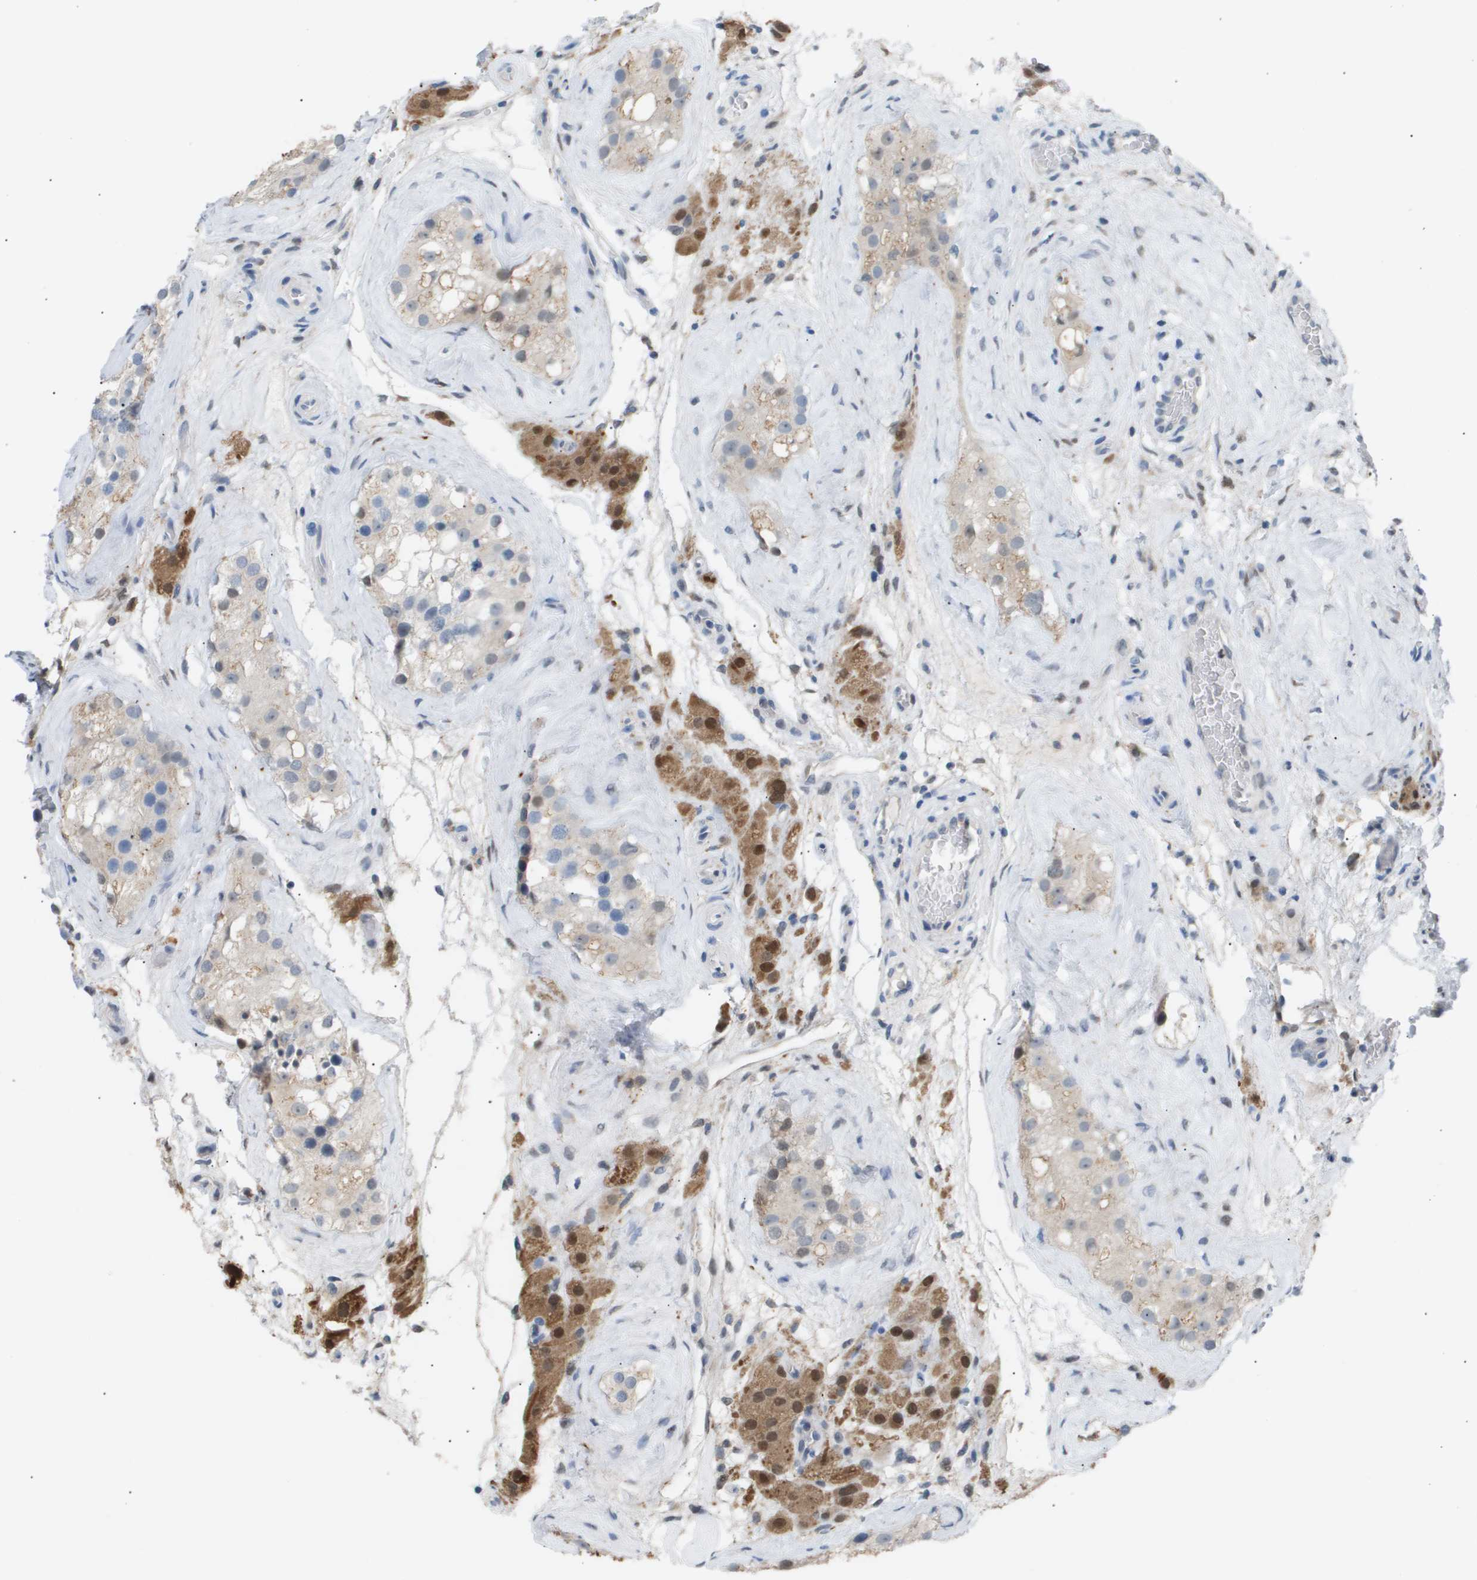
{"staining": {"intensity": "weak", "quantity": "25%-75%", "location": "cytoplasmic/membranous"}, "tissue": "testis", "cell_type": "Cells in seminiferous ducts", "image_type": "normal", "snomed": [{"axis": "morphology", "description": "Normal tissue, NOS"}, {"axis": "morphology", "description": "Seminoma, NOS"}, {"axis": "topography", "description": "Testis"}], "caption": "Immunohistochemistry (IHC) of normal human testis reveals low levels of weak cytoplasmic/membranous expression in about 25%-75% of cells in seminiferous ducts.", "gene": "AKR1A1", "patient": {"sex": "male", "age": 71}}